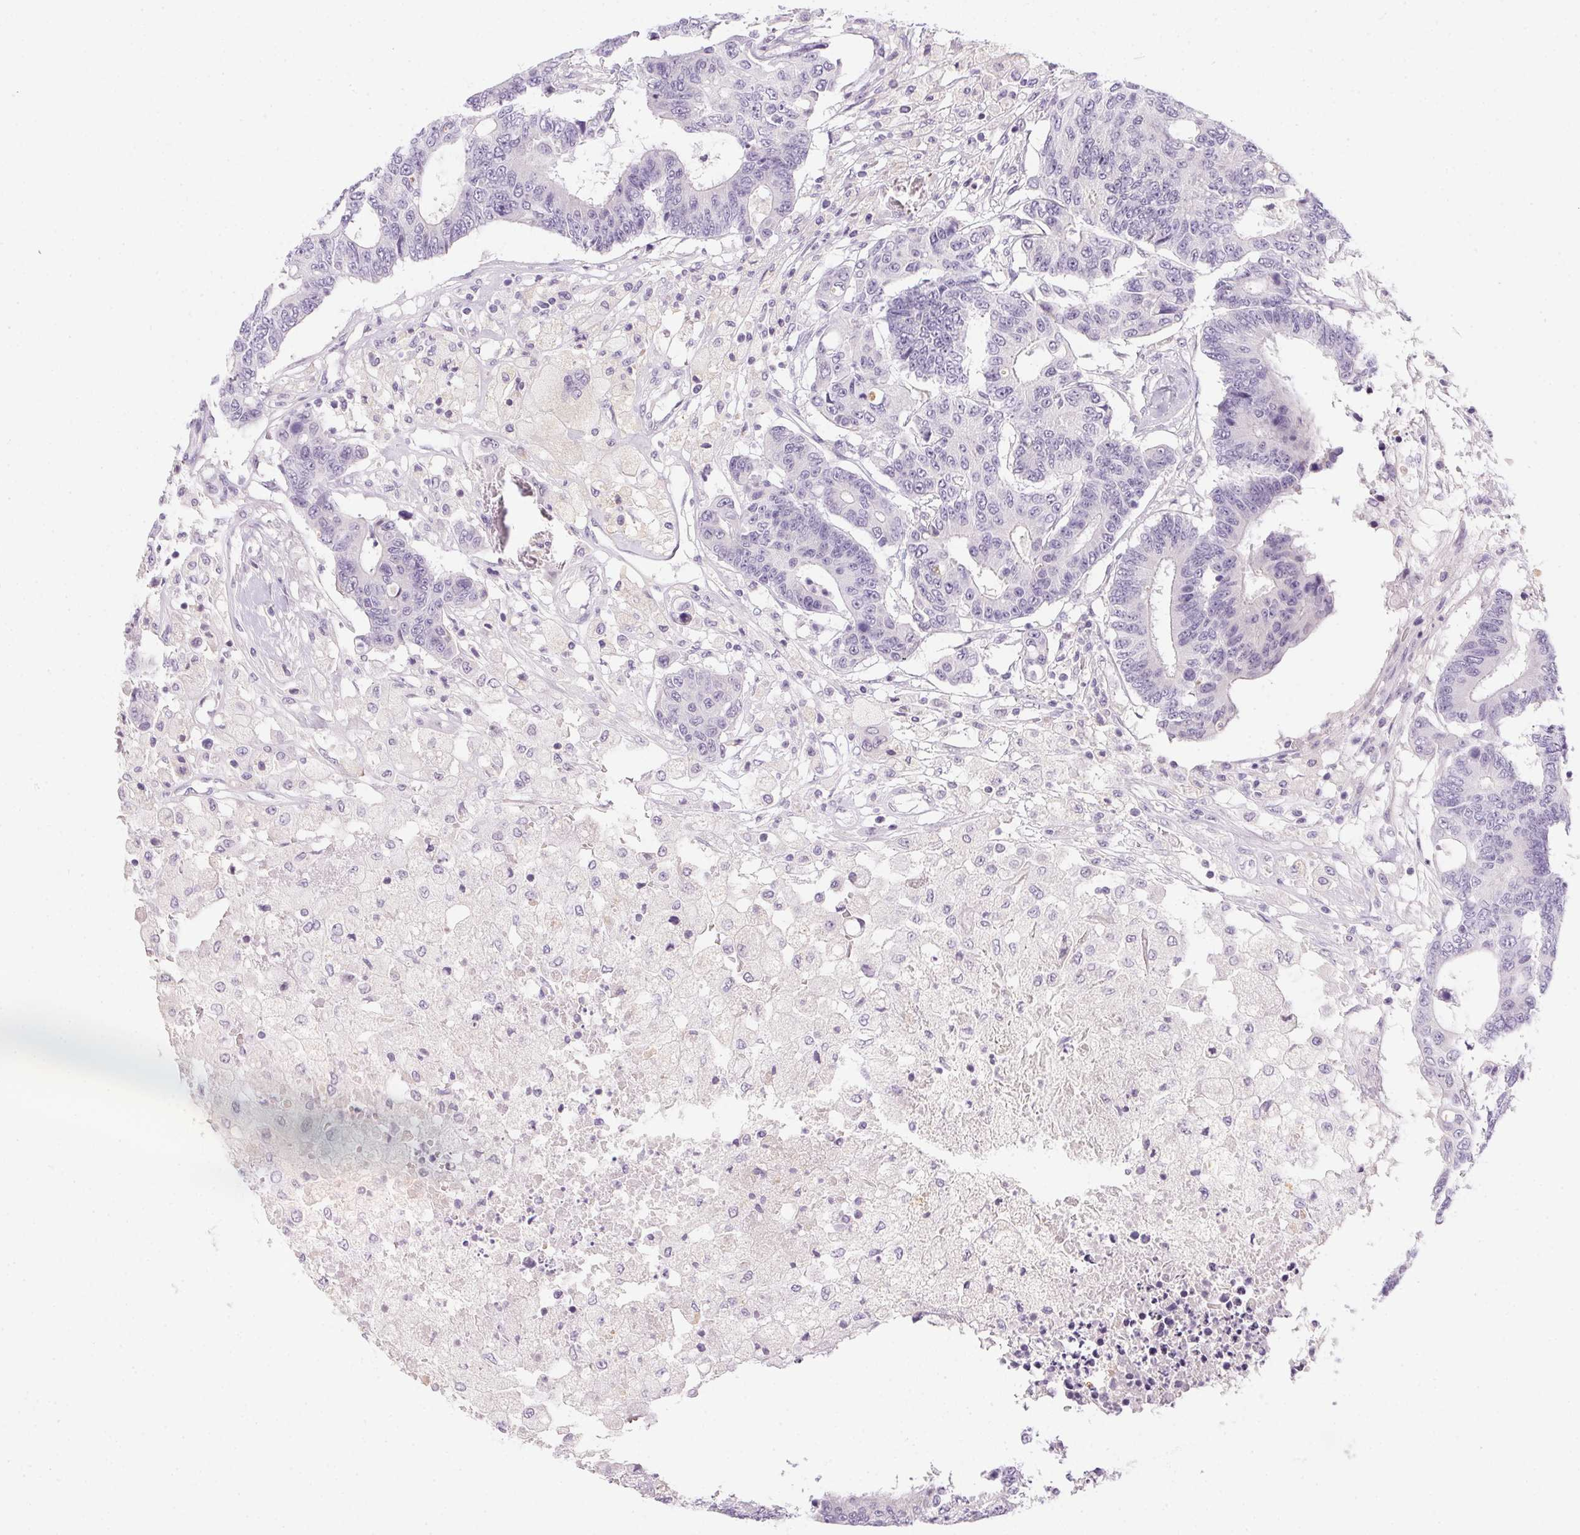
{"staining": {"intensity": "negative", "quantity": "none", "location": "none"}, "tissue": "colorectal cancer", "cell_type": "Tumor cells", "image_type": "cancer", "snomed": [{"axis": "morphology", "description": "Adenocarcinoma, NOS"}, {"axis": "topography", "description": "Colon"}], "caption": "IHC image of neoplastic tissue: colorectal adenocarcinoma stained with DAB shows no significant protein positivity in tumor cells. The staining was performed using DAB to visualize the protein expression in brown, while the nuclei were stained in blue with hematoxylin (Magnification: 20x).", "gene": "GSDMC", "patient": {"sex": "female", "age": 48}}